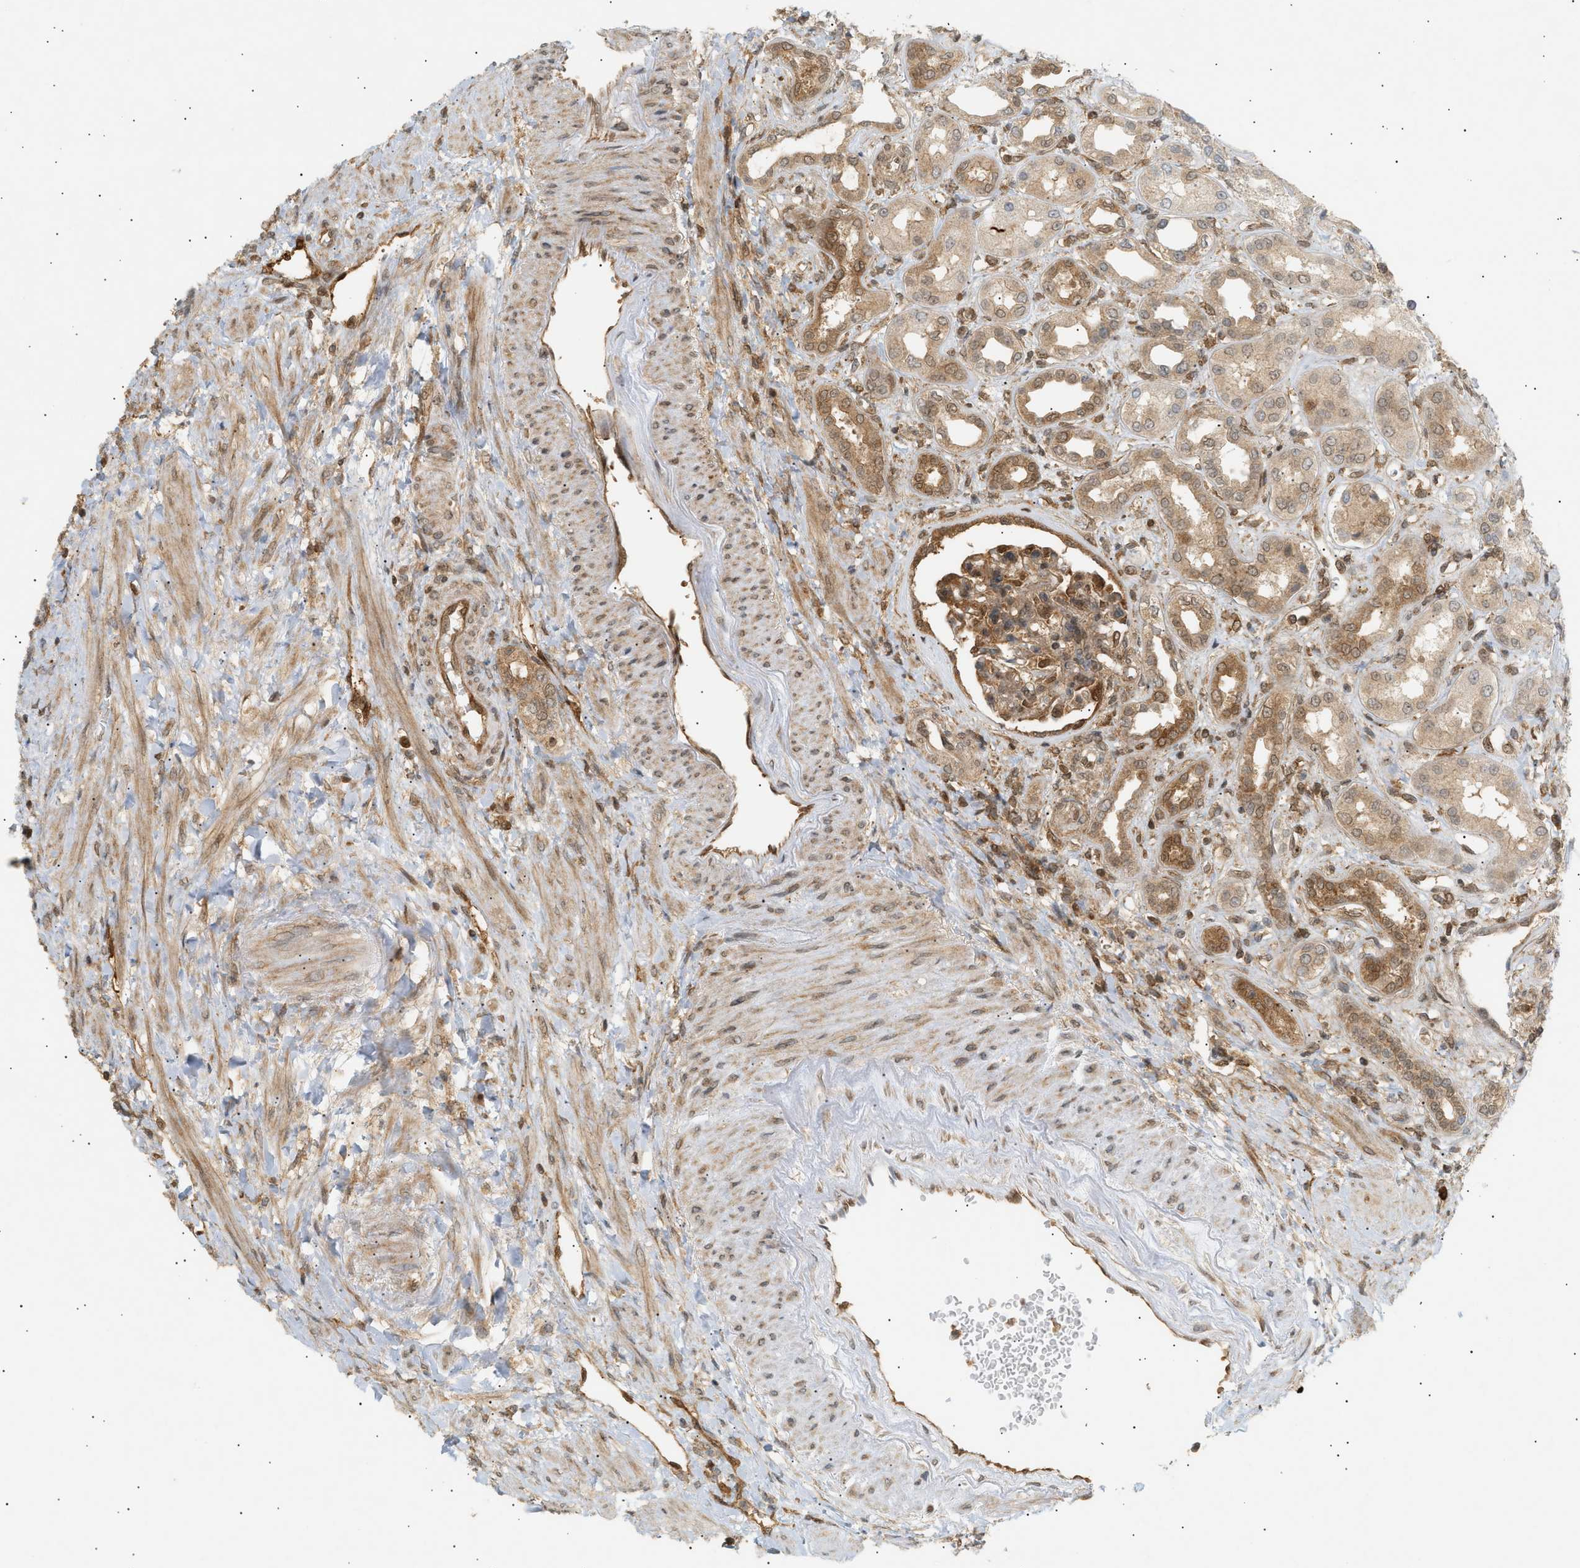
{"staining": {"intensity": "moderate", "quantity": ">75%", "location": "cytoplasmic/membranous"}, "tissue": "kidney", "cell_type": "Cells in glomeruli", "image_type": "normal", "snomed": [{"axis": "morphology", "description": "Normal tissue, NOS"}, {"axis": "topography", "description": "Kidney"}], "caption": "DAB immunohistochemical staining of normal kidney reveals moderate cytoplasmic/membranous protein positivity in about >75% of cells in glomeruli. (DAB IHC with brightfield microscopy, high magnification).", "gene": "SHC1", "patient": {"sex": "male", "age": 59}}